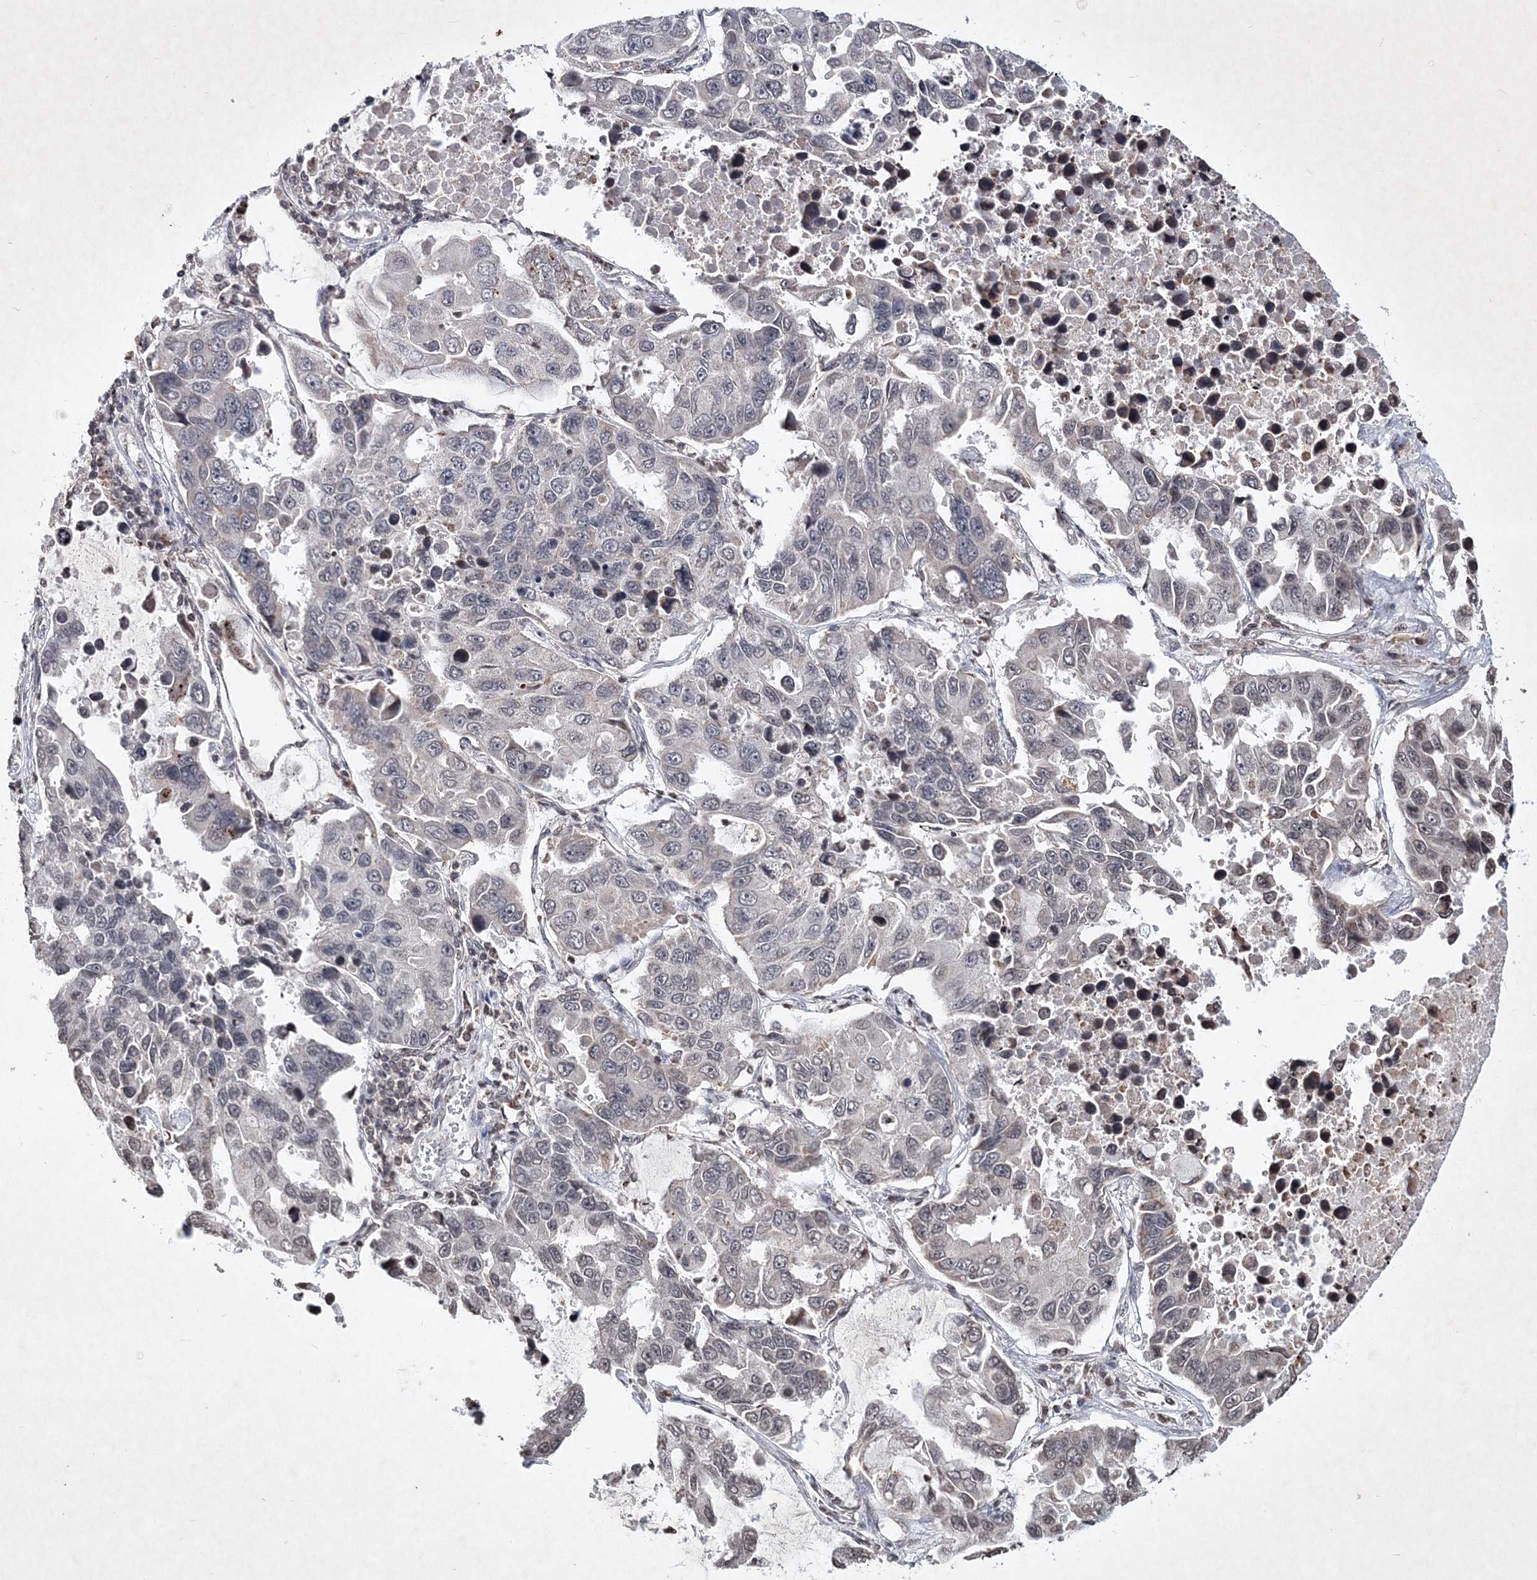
{"staining": {"intensity": "weak", "quantity": "<25%", "location": "nuclear"}, "tissue": "lung cancer", "cell_type": "Tumor cells", "image_type": "cancer", "snomed": [{"axis": "morphology", "description": "Adenocarcinoma, NOS"}, {"axis": "topography", "description": "Lung"}], "caption": "This is an immunohistochemistry (IHC) image of human lung cancer (adenocarcinoma). There is no expression in tumor cells.", "gene": "SOWAHB", "patient": {"sex": "male", "age": 64}}